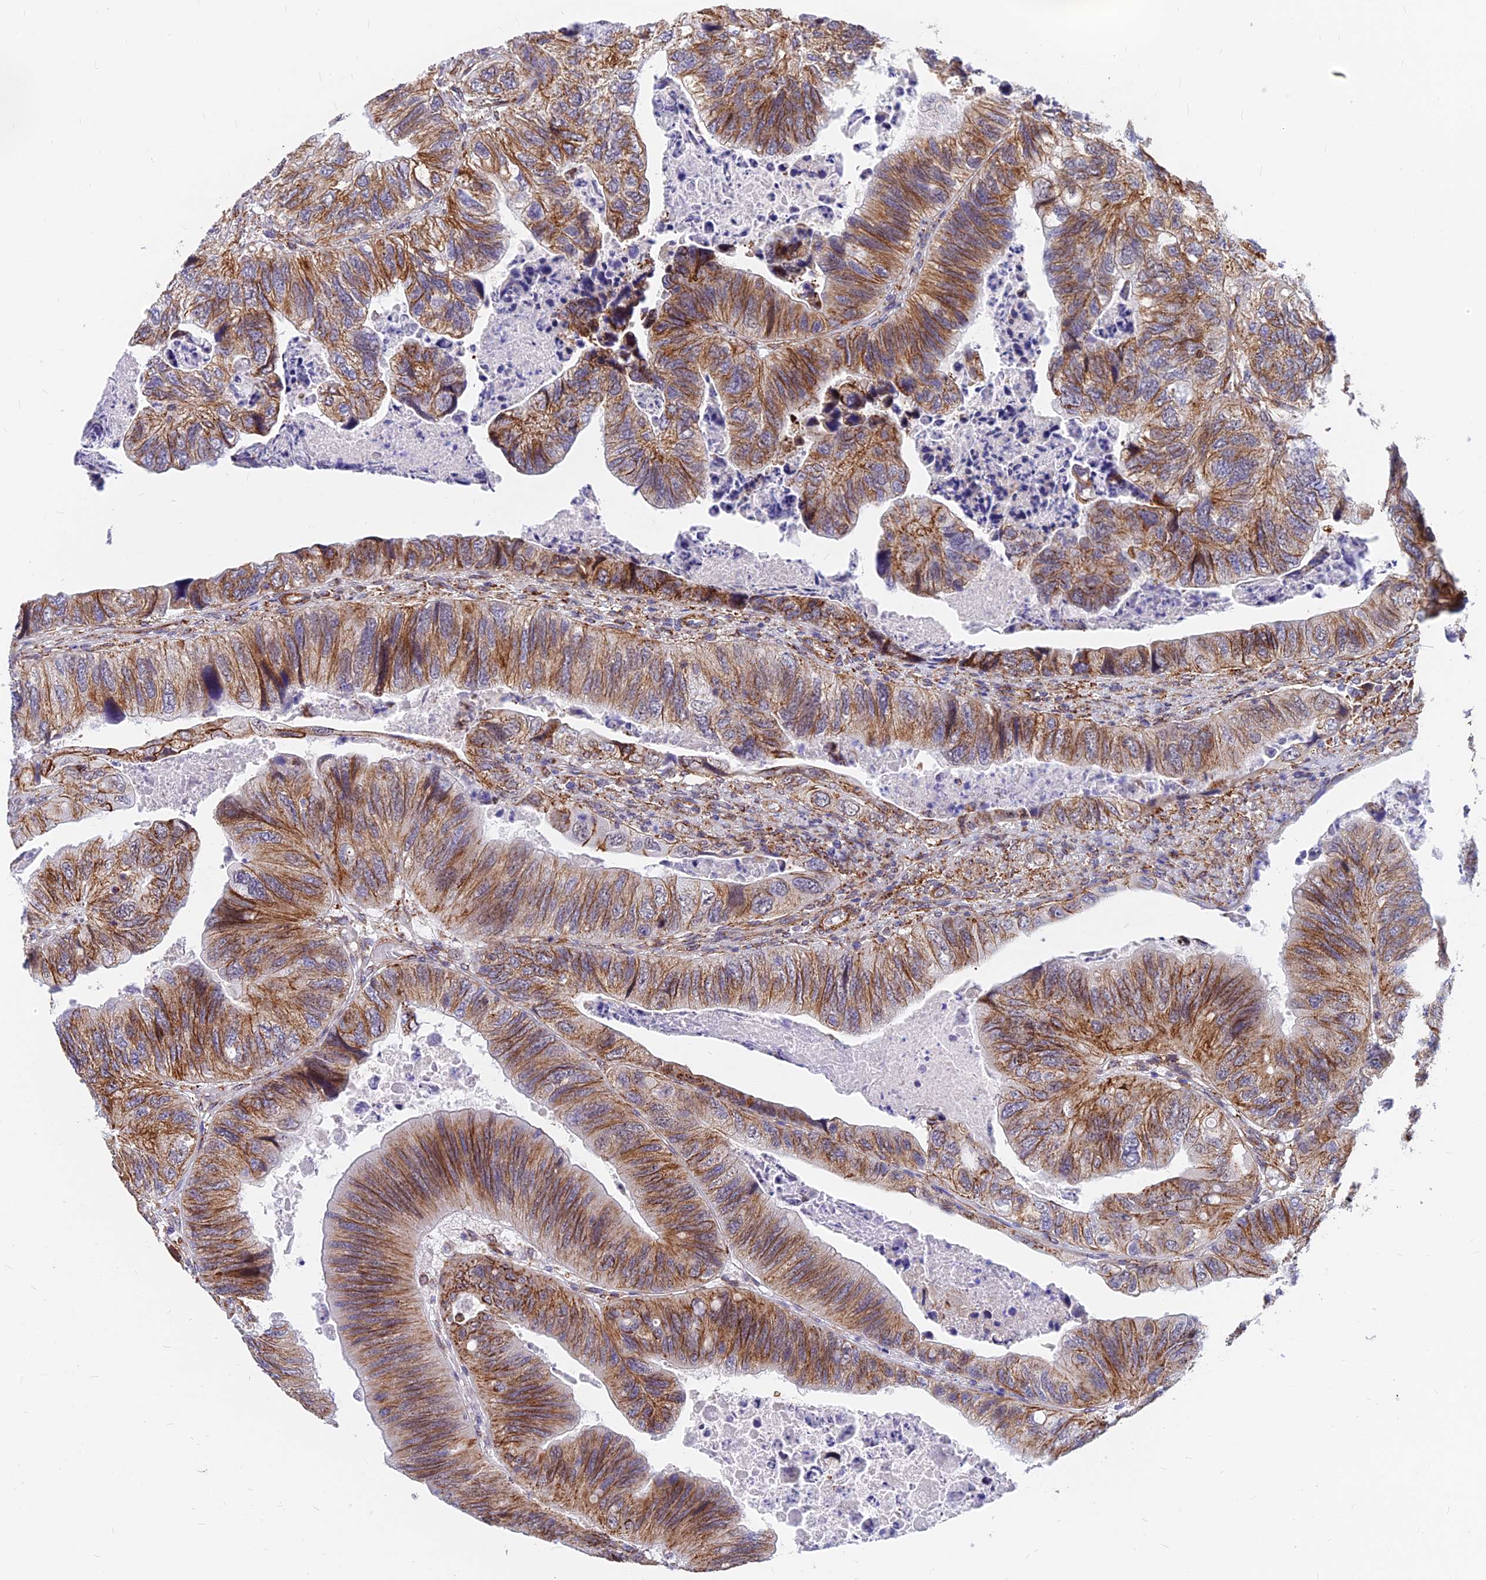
{"staining": {"intensity": "moderate", "quantity": ">75%", "location": "cytoplasmic/membranous"}, "tissue": "colorectal cancer", "cell_type": "Tumor cells", "image_type": "cancer", "snomed": [{"axis": "morphology", "description": "Adenocarcinoma, NOS"}, {"axis": "topography", "description": "Rectum"}], "caption": "A micrograph of human colorectal adenocarcinoma stained for a protein reveals moderate cytoplasmic/membranous brown staining in tumor cells.", "gene": "VSTM2L", "patient": {"sex": "male", "age": 63}}